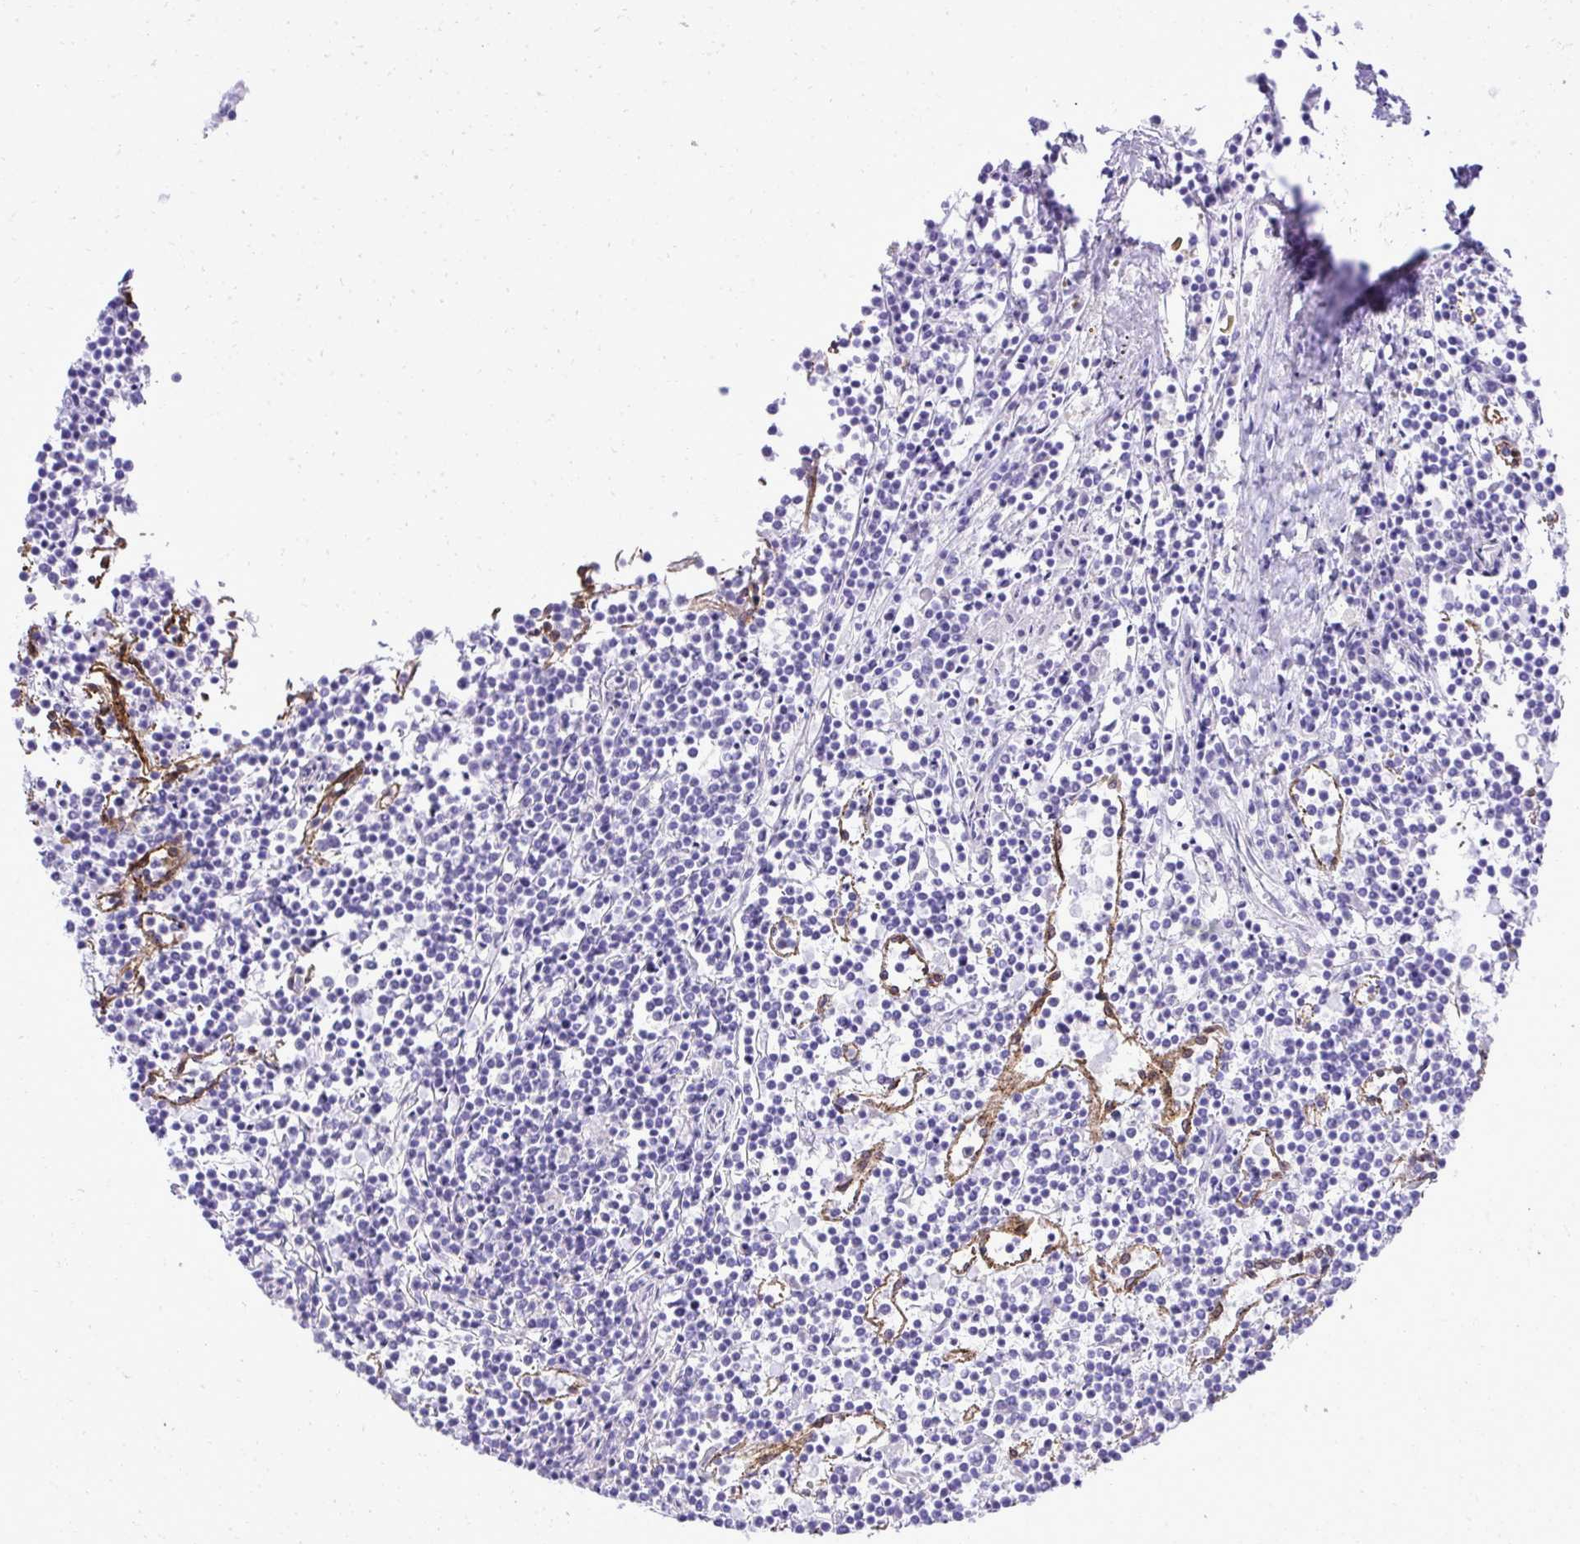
{"staining": {"intensity": "negative", "quantity": "none", "location": "none"}, "tissue": "lymphoma", "cell_type": "Tumor cells", "image_type": "cancer", "snomed": [{"axis": "morphology", "description": "Malignant lymphoma, non-Hodgkin's type, Low grade"}, {"axis": "topography", "description": "Spleen"}], "caption": "Micrograph shows no significant protein staining in tumor cells of lymphoma.", "gene": "PITPNM3", "patient": {"sex": "female", "age": 19}}